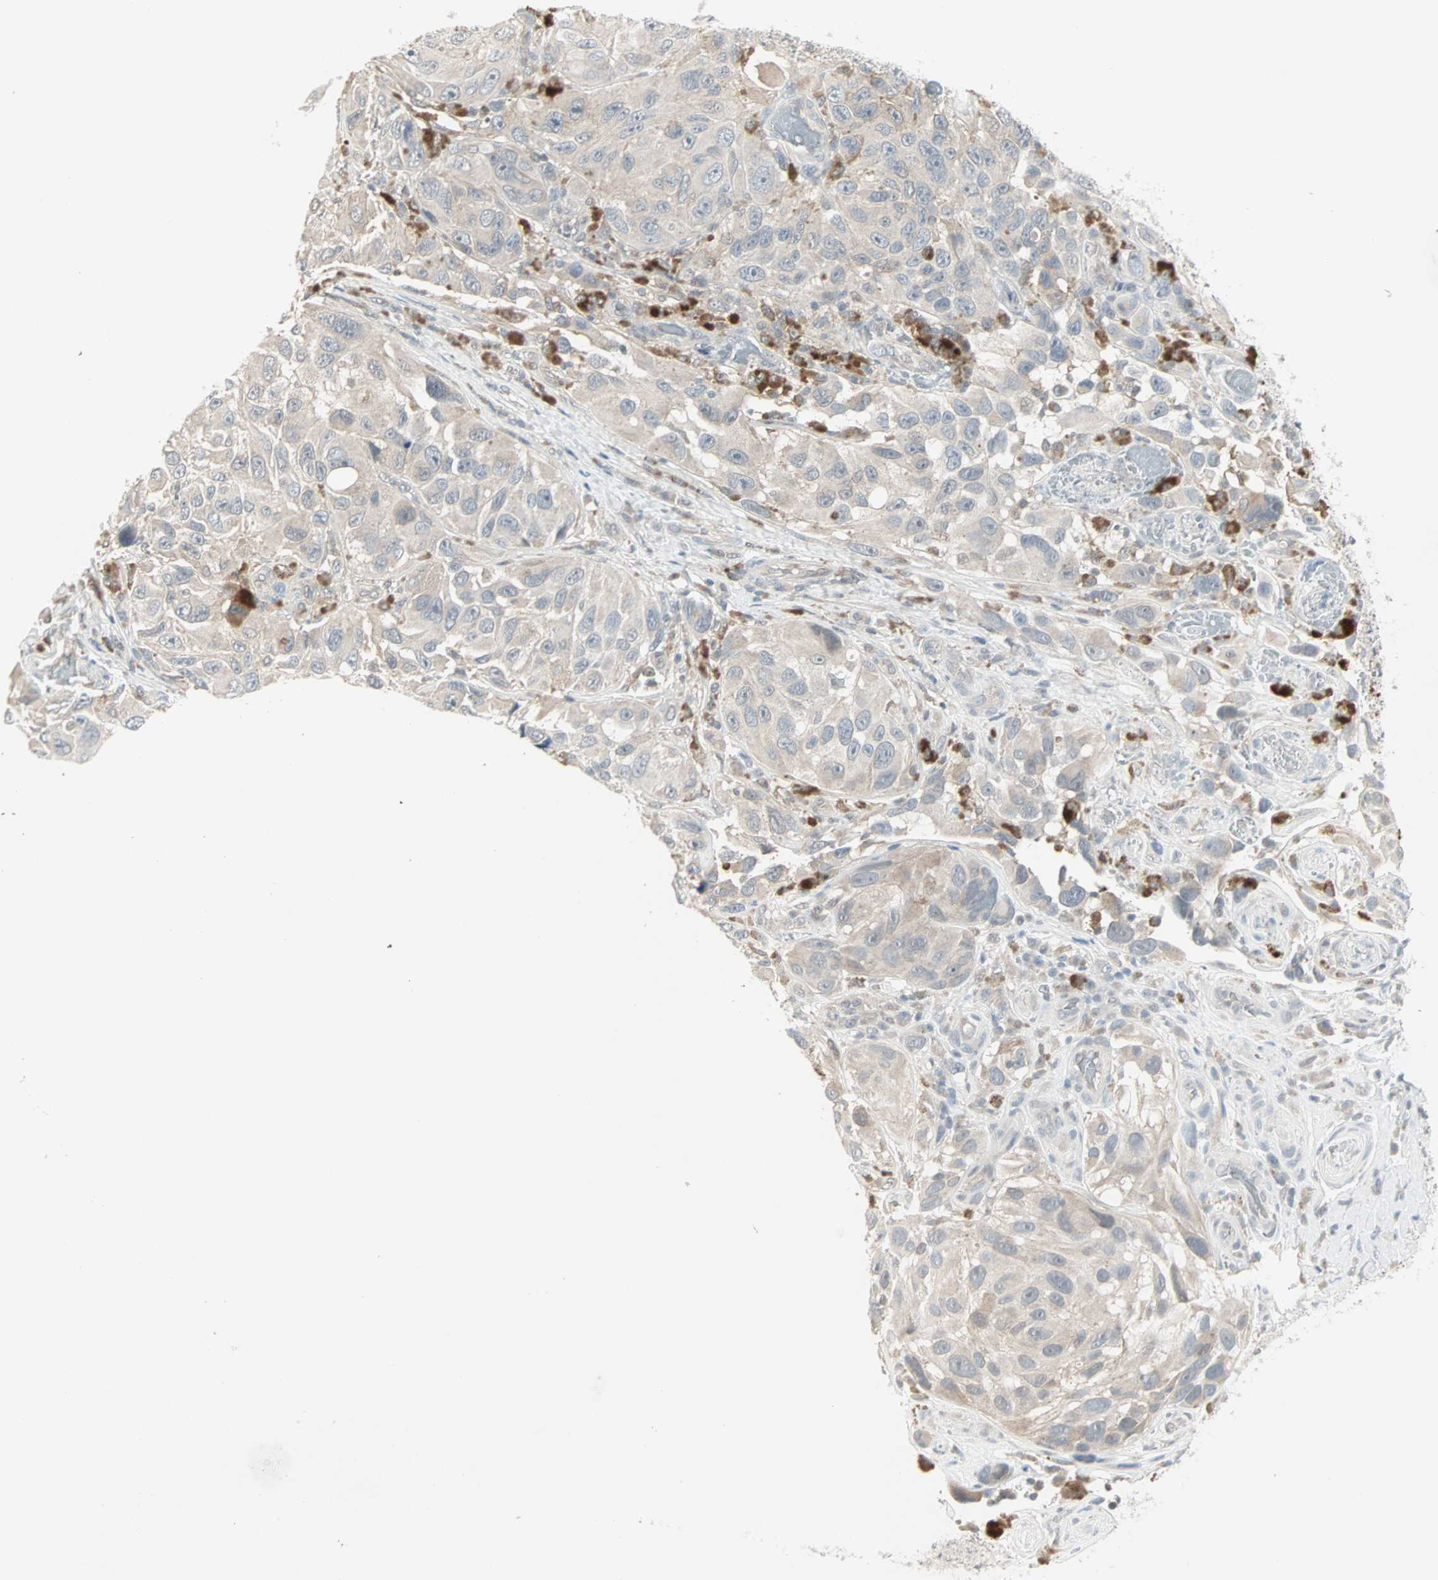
{"staining": {"intensity": "weak", "quantity": "25%-75%", "location": "cytoplasmic/membranous"}, "tissue": "melanoma", "cell_type": "Tumor cells", "image_type": "cancer", "snomed": [{"axis": "morphology", "description": "Malignant melanoma, NOS"}, {"axis": "topography", "description": "Skin"}], "caption": "Malignant melanoma stained with IHC reveals weak cytoplasmic/membranous positivity in about 25%-75% of tumor cells.", "gene": "PTPA", "patient": {"sex": "female", "age": 73}}